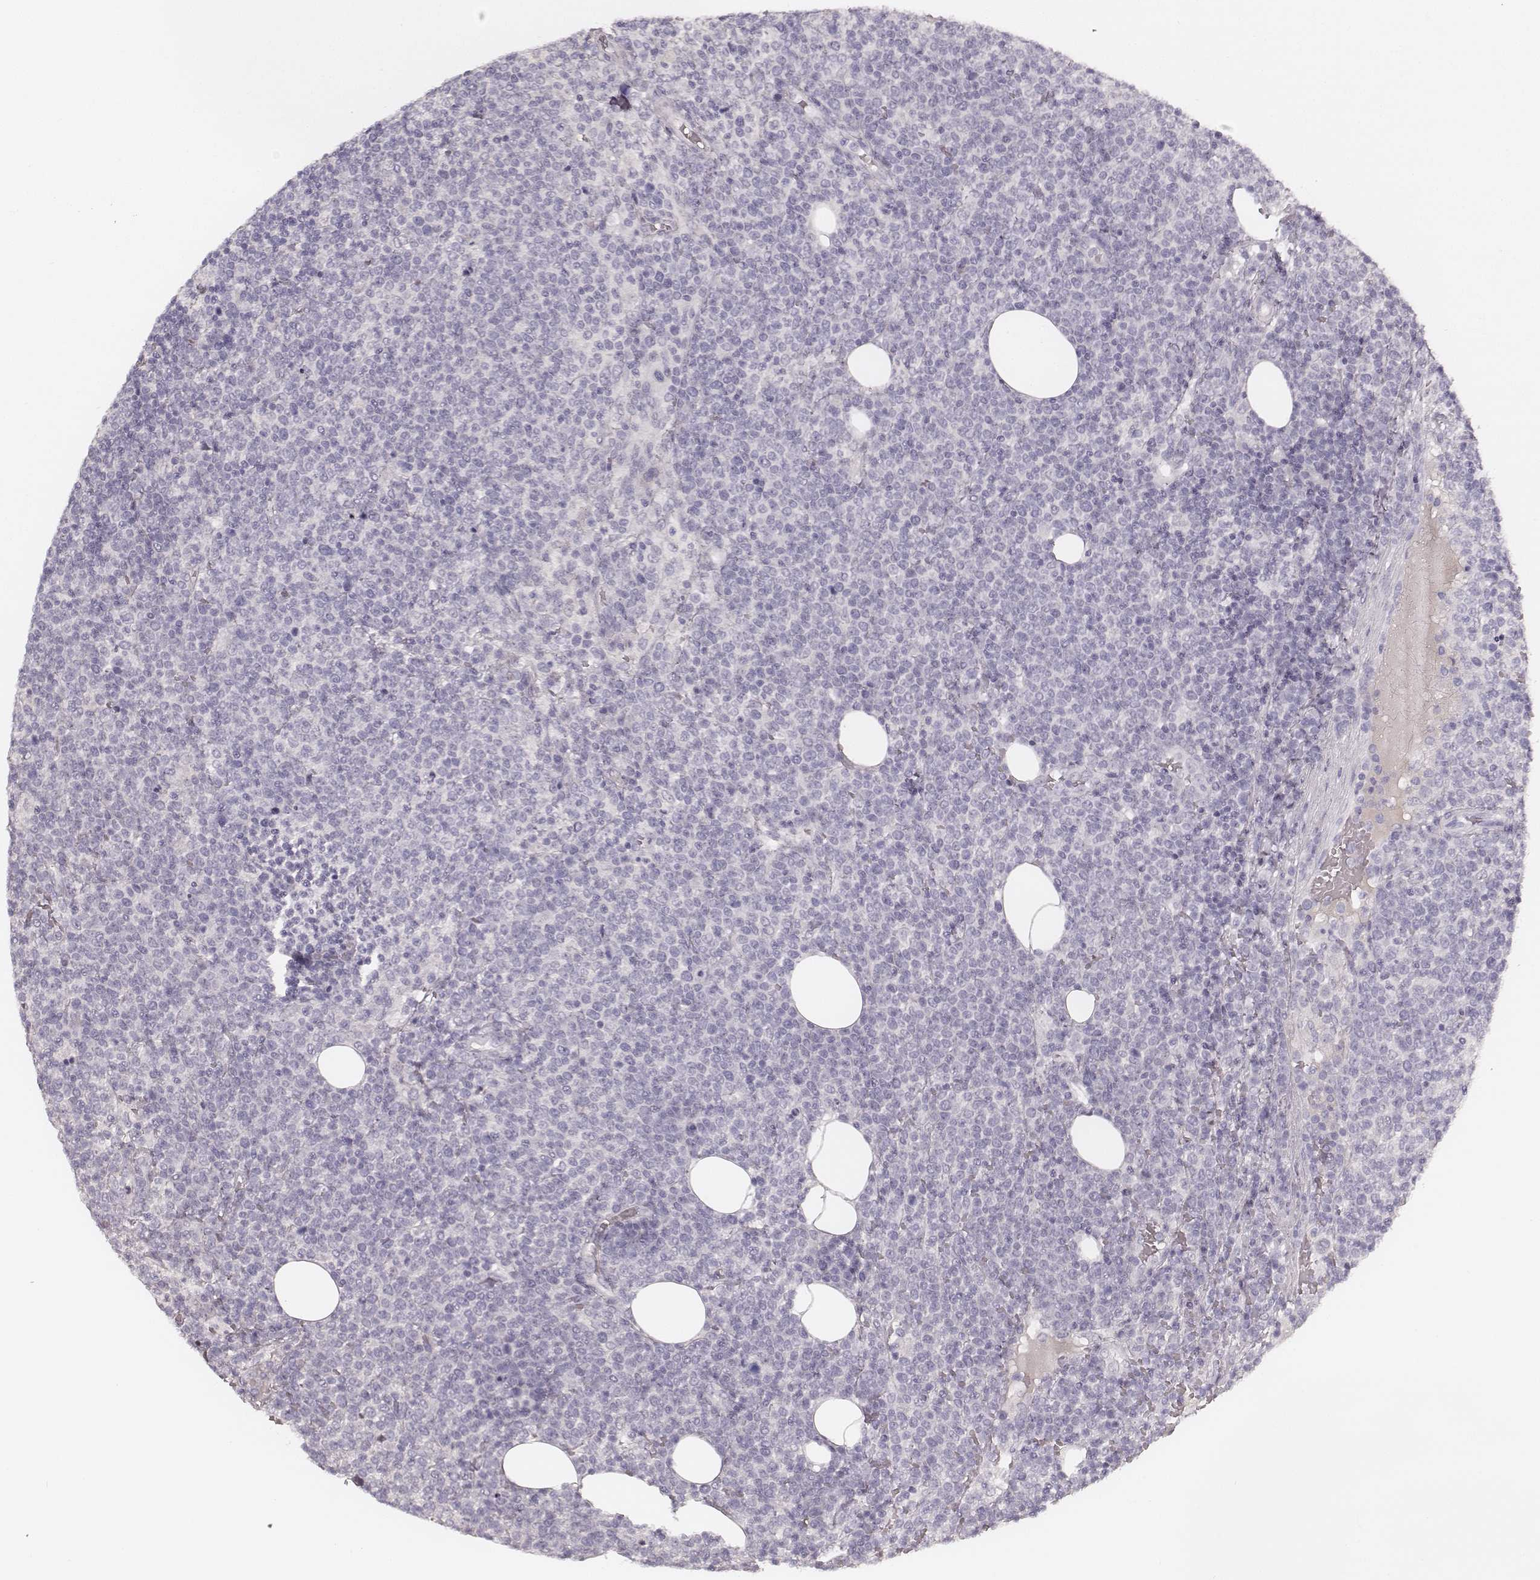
{"staining": {"intensity": "negative", "quantity": "none", "location": "none"}, "tissue": "lymphoma", "cell_type": "Tumor cells", "image_type": "cancer", "snomed": [{"axis": "morphology", "description": "Malignant lymphoma, non-Hodgkin's type, High grade"}, {"axis": "topography", "description": "Lymph node"}], "caption": "This is an immunohistochemistry (IHC) image of human malignant lymphoma, non-Hodgkin's type (high-grade). There is no positivity in tumor cells.", "gene": "KRT26", "patient": {"sex": "male", "age": 61}}